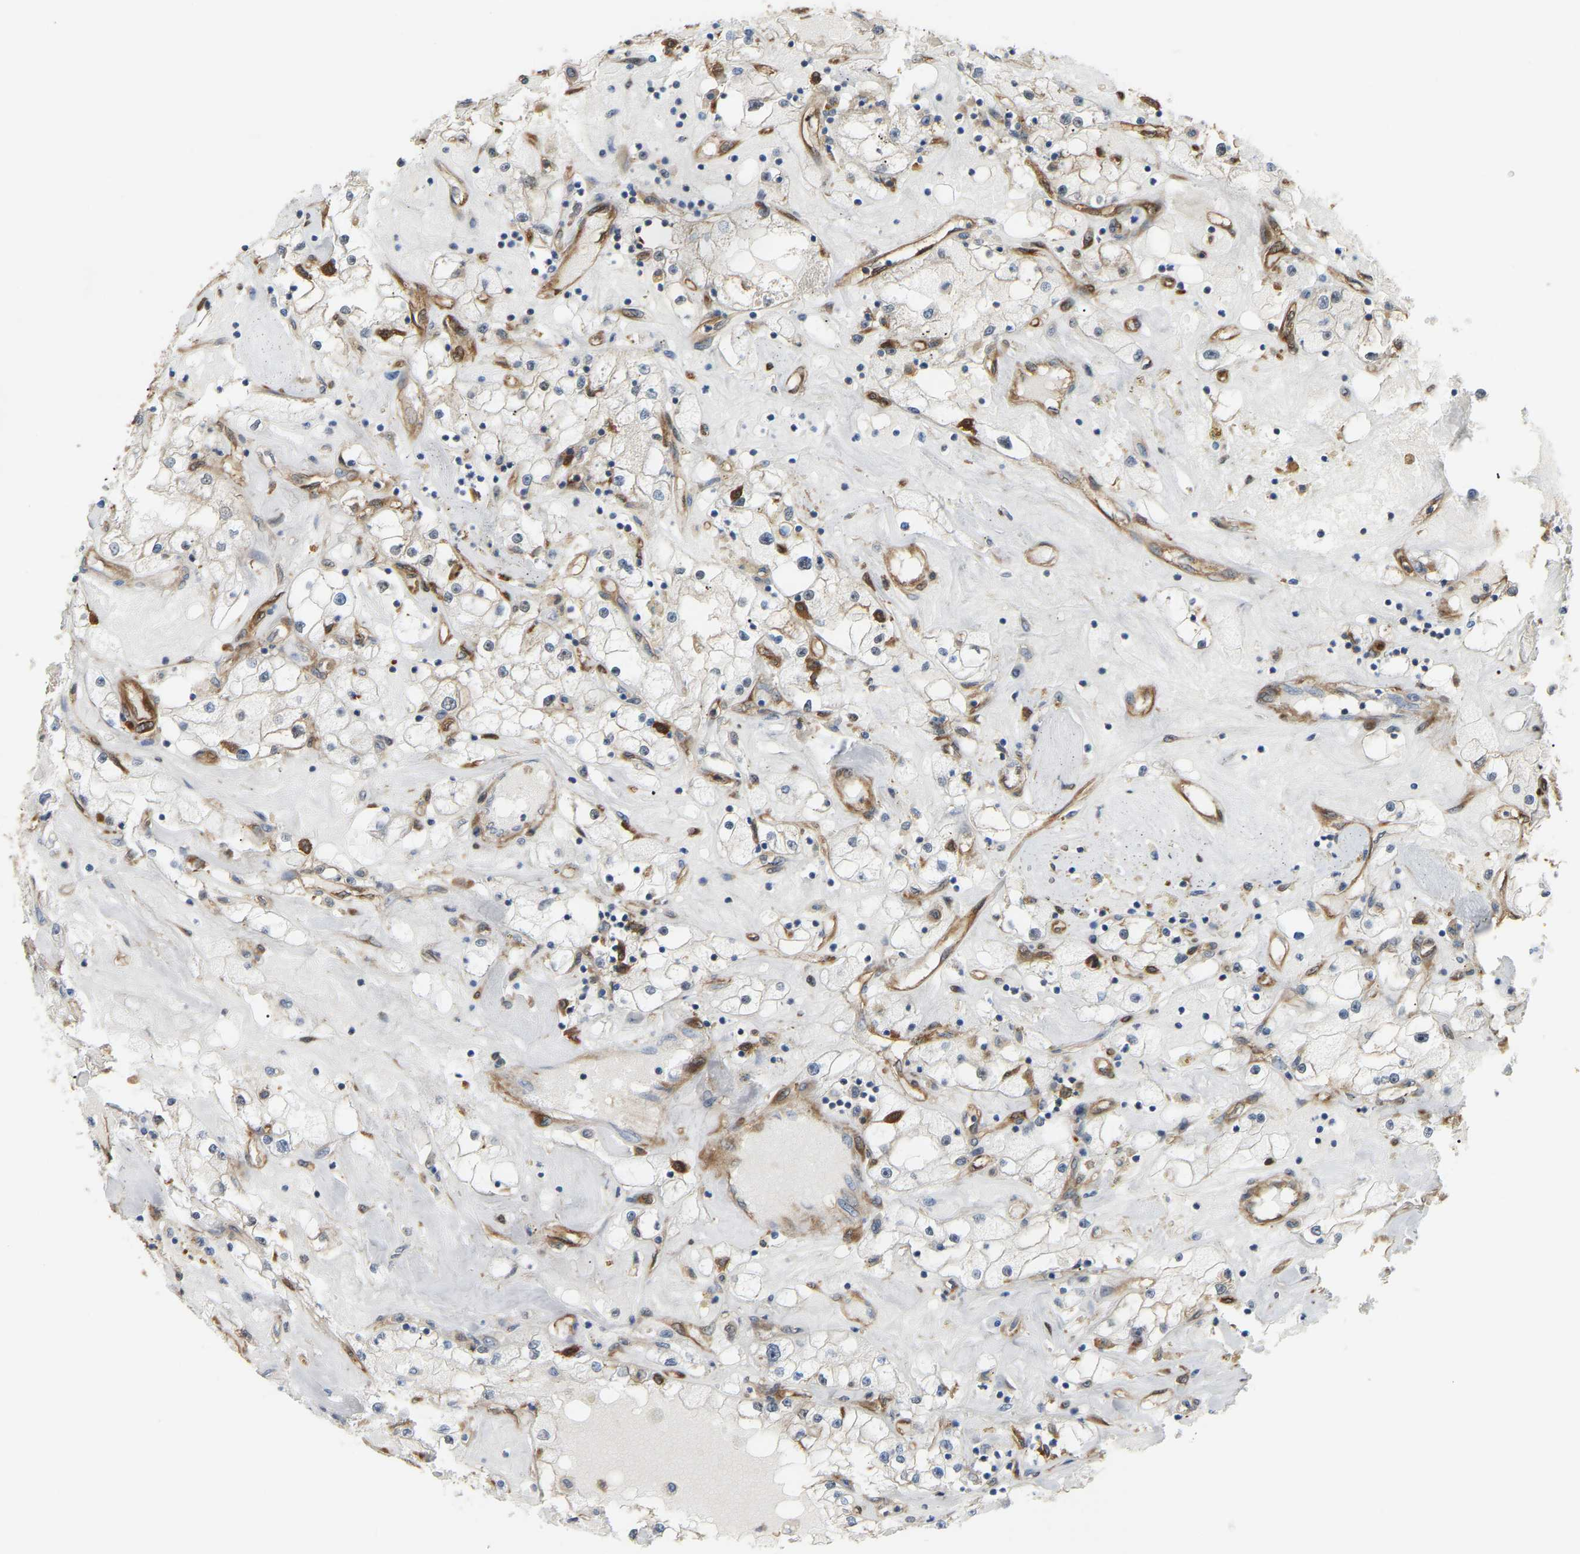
{"staining": {"intensity": "negative", "quantity": "none", "location": "none"}, "tissue": "renal cancer", "cell_type": "Tumor cells", "image_type": "cancer", "snomed": [{"axis": "morphology", "description": "Adenocarcinoma, NOS"}, {"axis": "topography", "description": "Kidney"}], "caption": "A photomicrograph of human renal cancer (adenocarcinoma) is negative for staining in tumor cells.", "gene": "PICALM", "patient": {"sex": "male", "age": 56}}